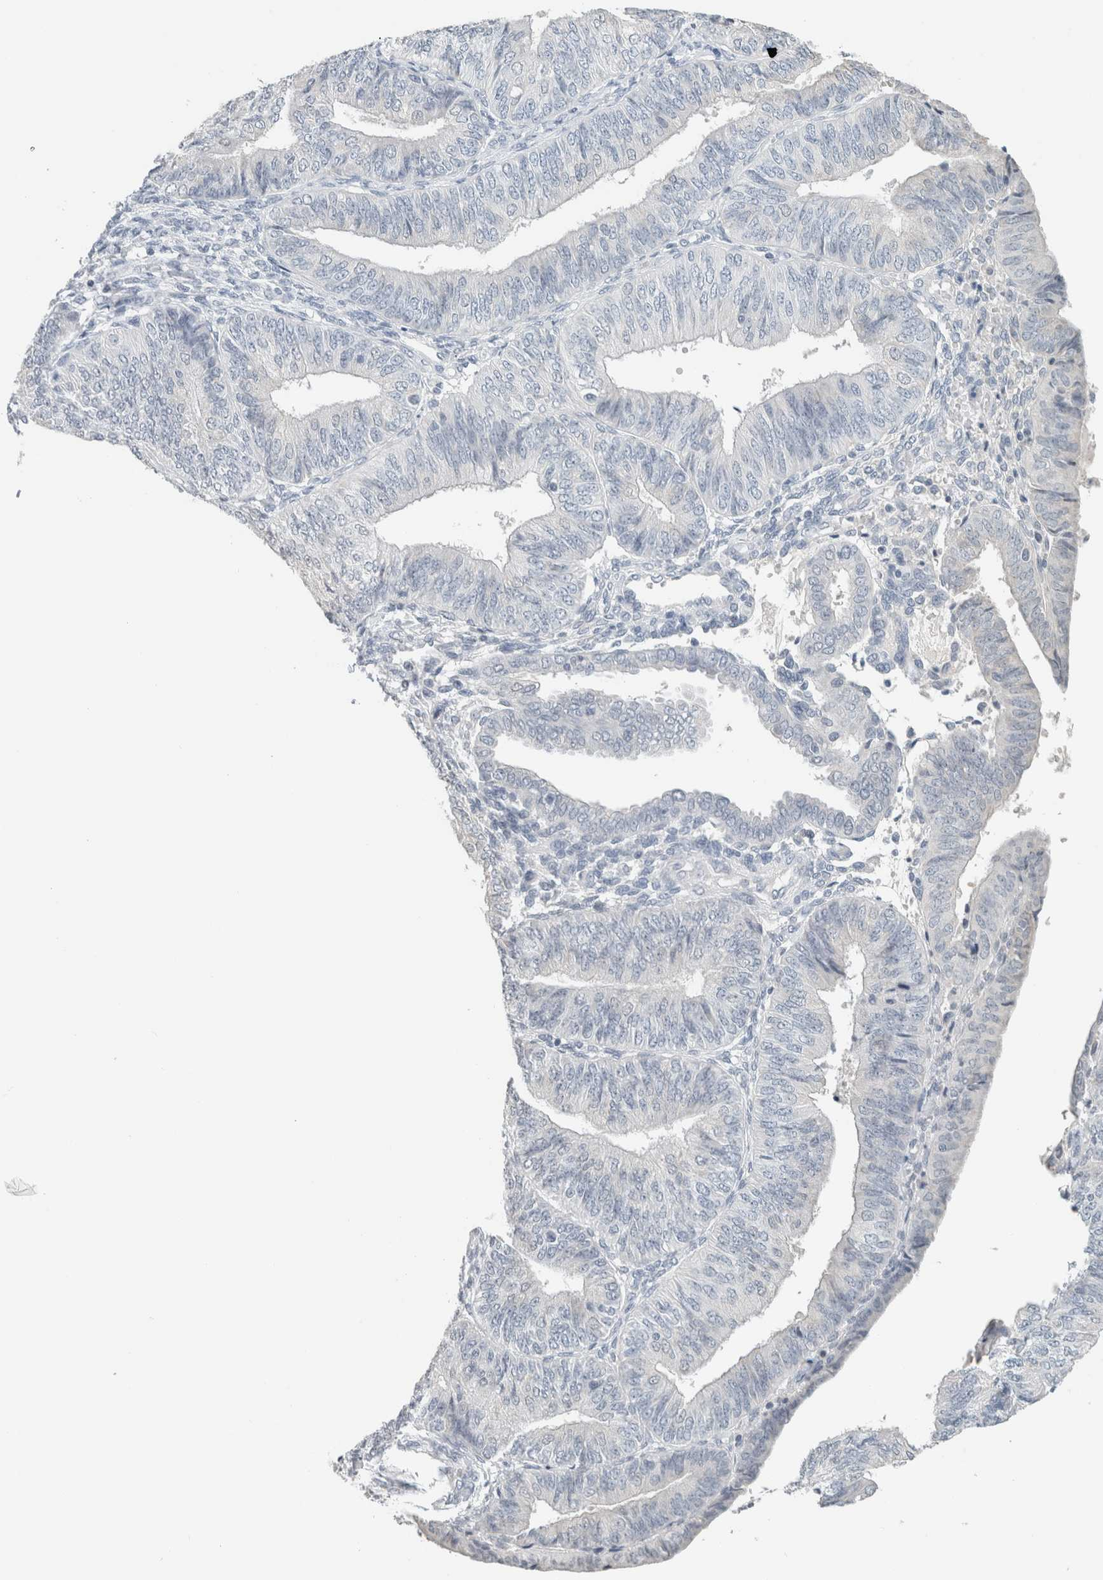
{"staining": {"intensity": "negative", "quantity": "none", "location": "none"}, "tissue": "endometrial cancer", "cell_type": "Tumor cells", "image_type": "cancer", "snomed": [{"axis": "morphology", "description": "Adenocarcinoma, NOS"}, {"axis": "topography", "description": "Endometrium"}], "caption": "Immunohistochemistry image of neoplastic tissue: human endometrial adenocarcinoma stained with DAB displays no significant protein expression in tumor cells.", "gene": "CRAT", "patient": {"sex": "female", "age": 58}}